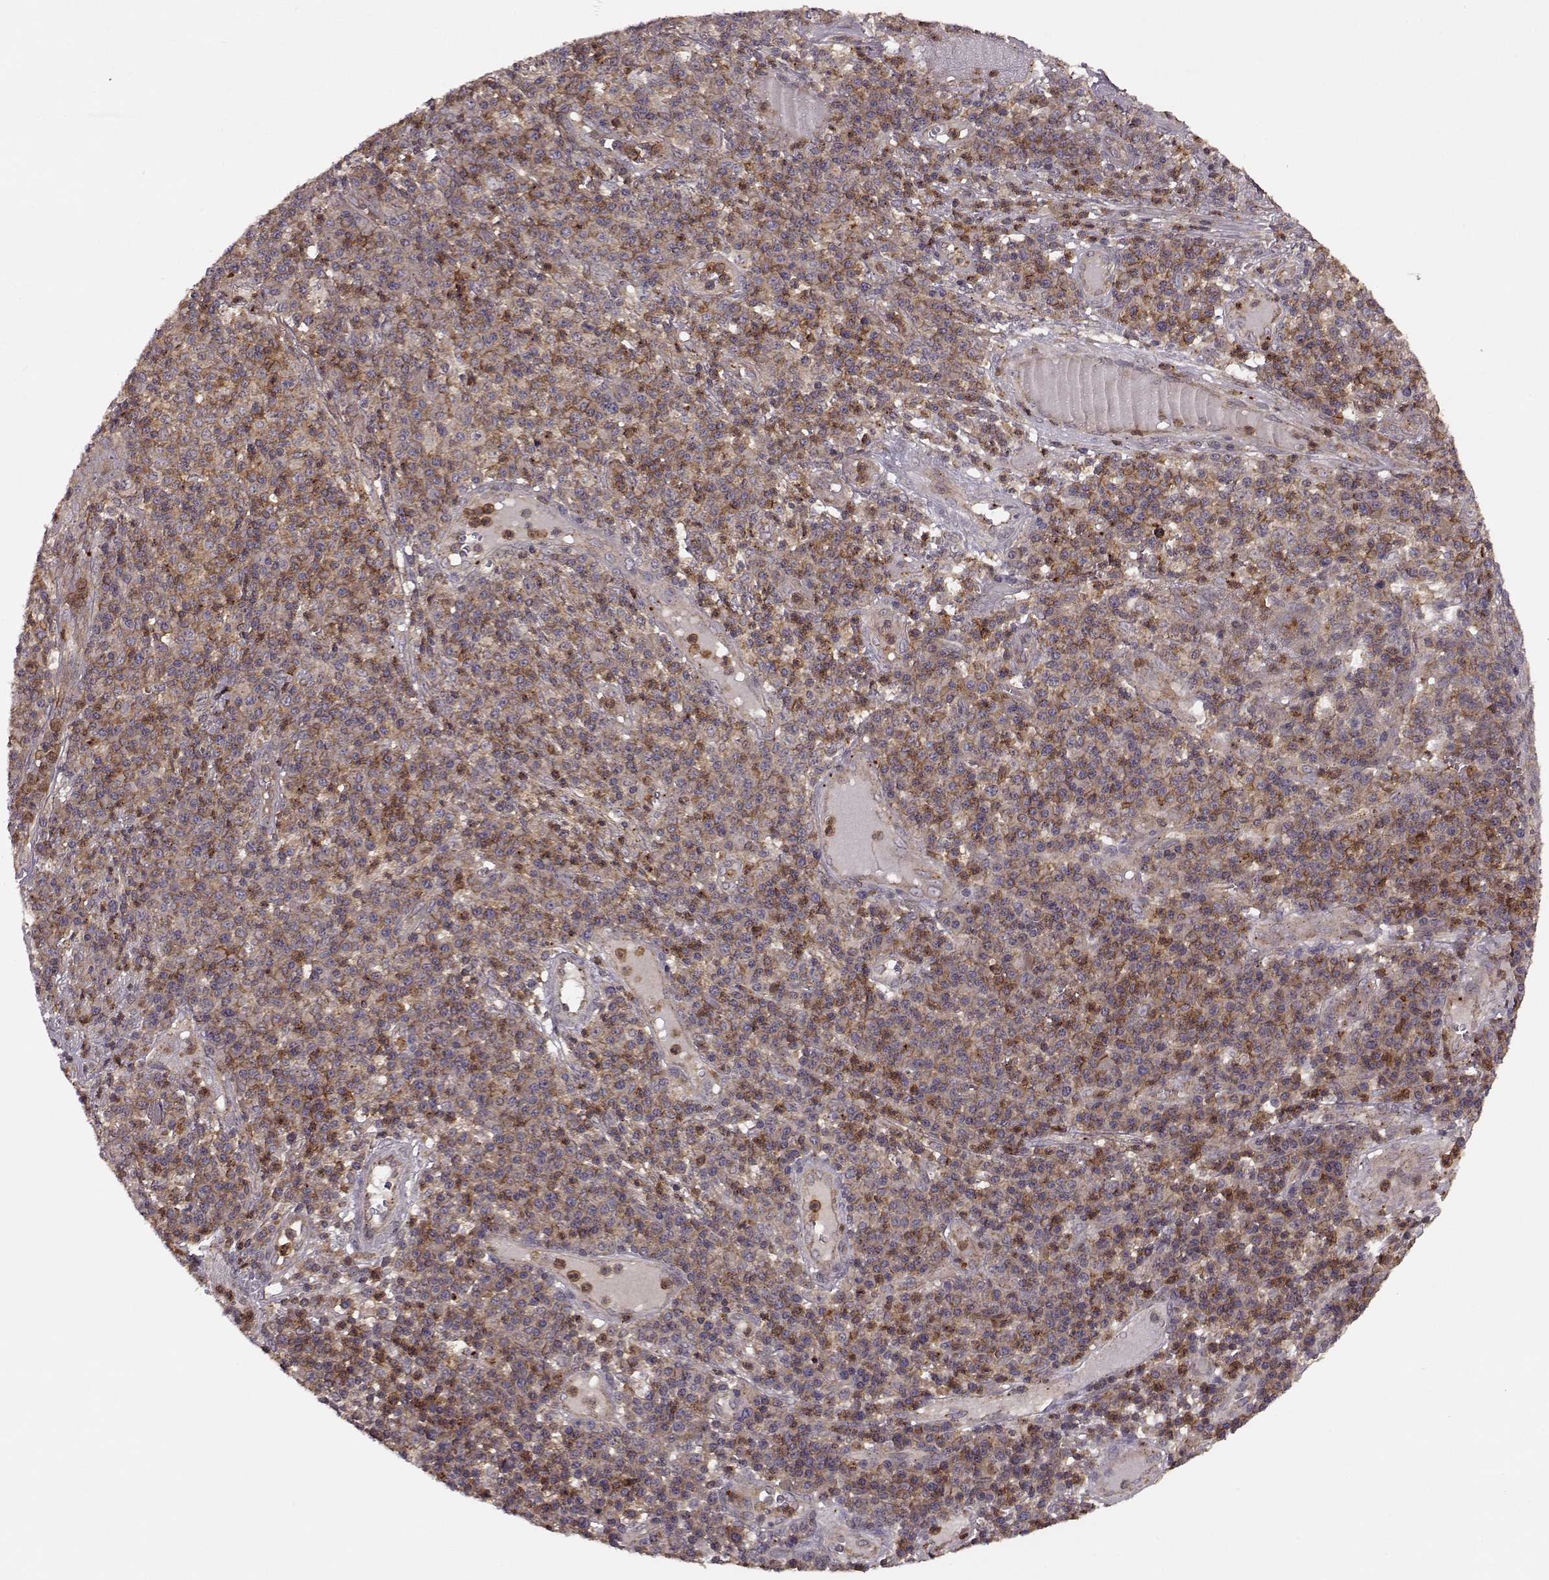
{"staining": {"intensity": "weak", "quantity": ">75%", "location": "cytoplasmic/membranous"}, "tissue": "skin cancer", "cell_type": "Tumor cells", "image_type": "cancer", "snomed": [{"axis": "morphology", "description": "Squamous cell carcinoma, NOS"}, {"axis": "topography", "description": "Skin"}, {"axis": "topography", "description": "Anal"}], "caption": "Protein expression analysis of skin cancer exhibits weak cytoplasmic/membranous expression in approximately >75% of tumor cells.", "gene": "IFRD2", "patient": {"sex": "female", "age": 51}}